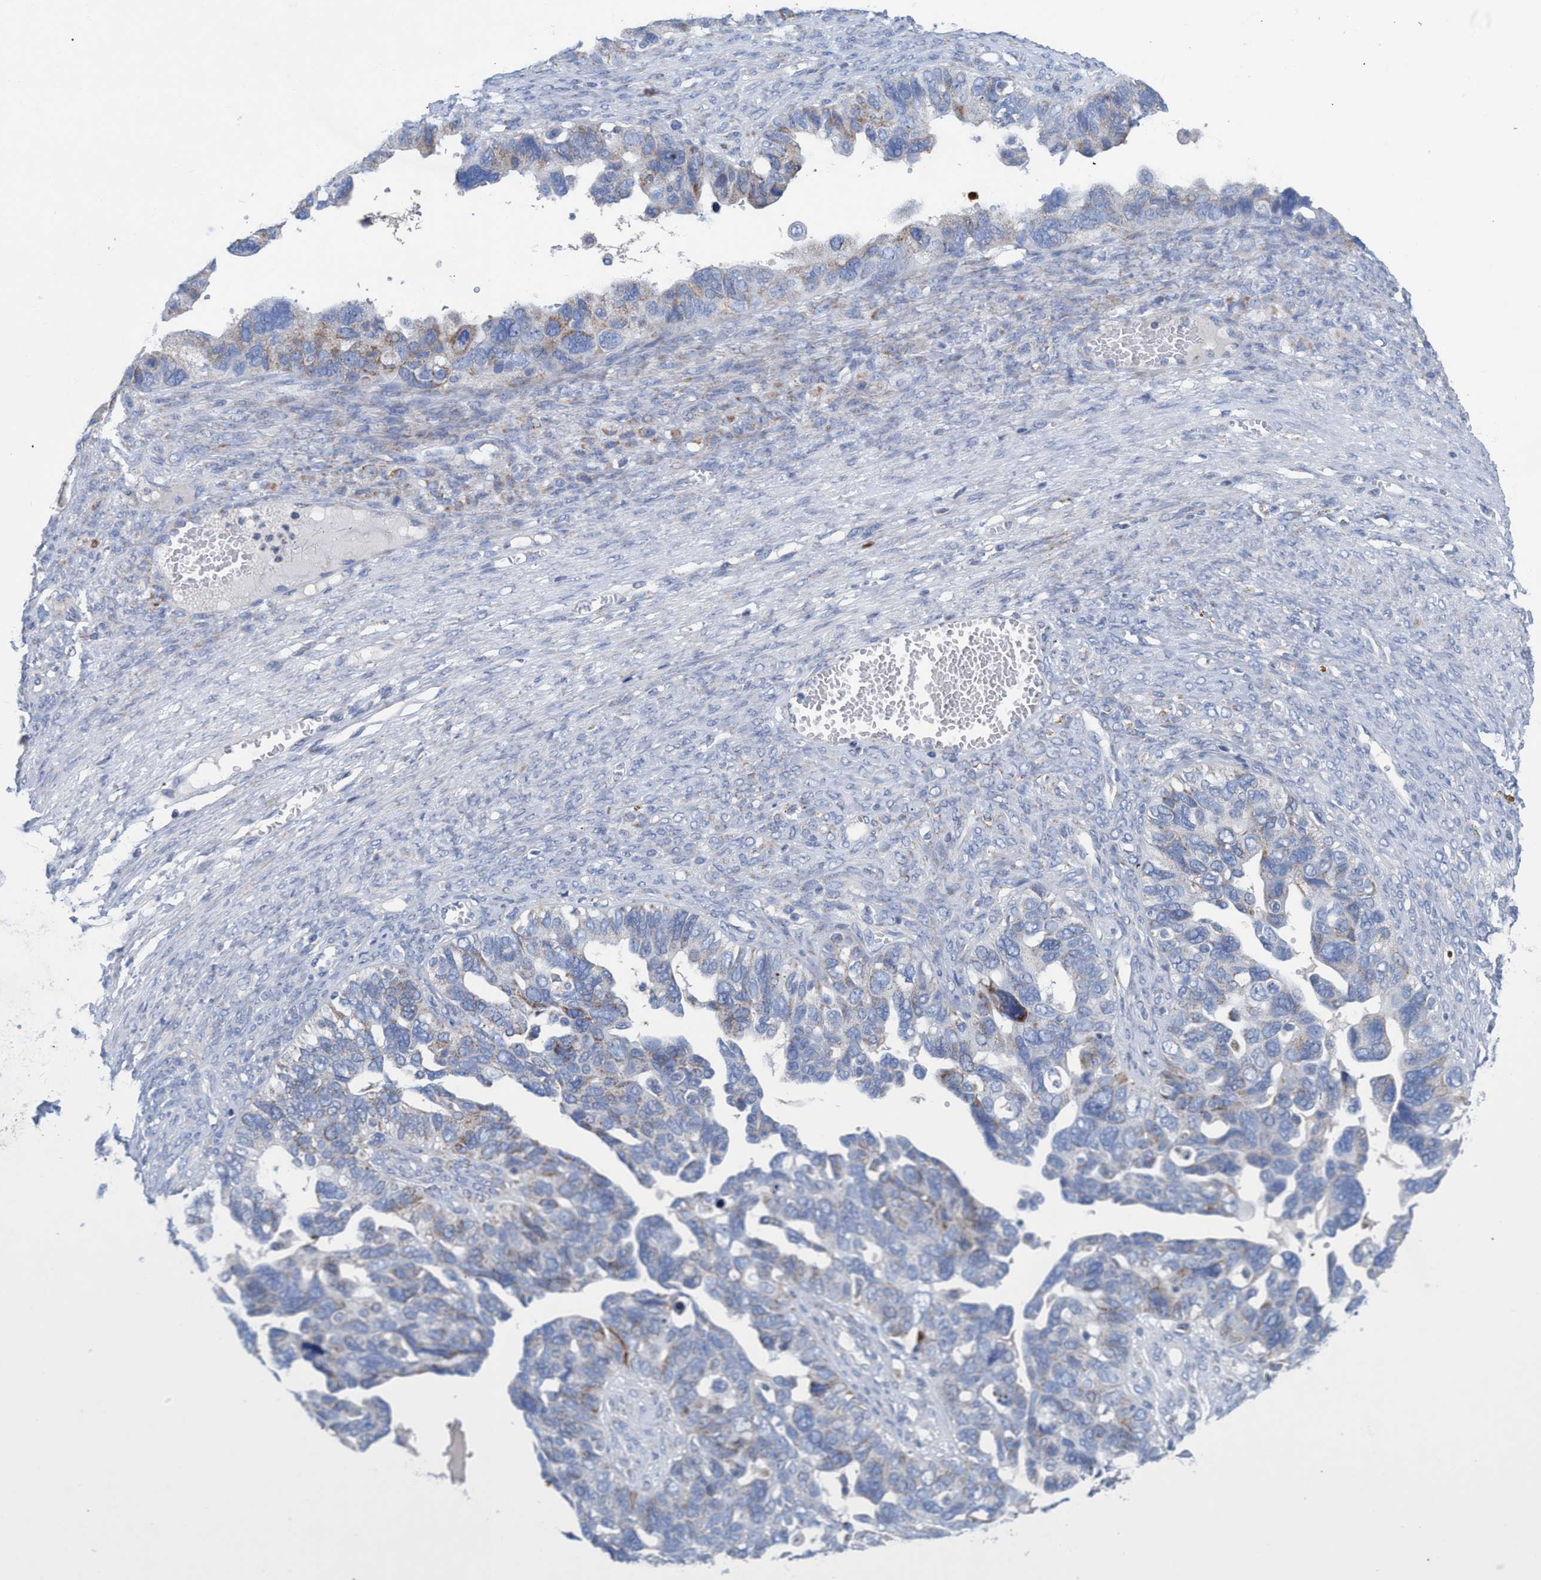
{"staining": {"intensity": "weak", "quantity": "<25%", "location": "cytoplasmic/membranous"}, "tissue": "ovarian cancer", "cell_type": "Tumor cells", "image_type": "cancer", "snomed": [{"axis": "morphology", "description": "Cystadenocarcinoma, serous, NOS"}, {"axis": "topography", "description": "Ovary"}], "caption": "IHC photomicrograph of ovarian serous cystadenocarcinoma stained for a protein (brown), which shows no positivity in tumor cells.", "gene": "GGA3", "patient": {"sex": "female", "age": 79}}